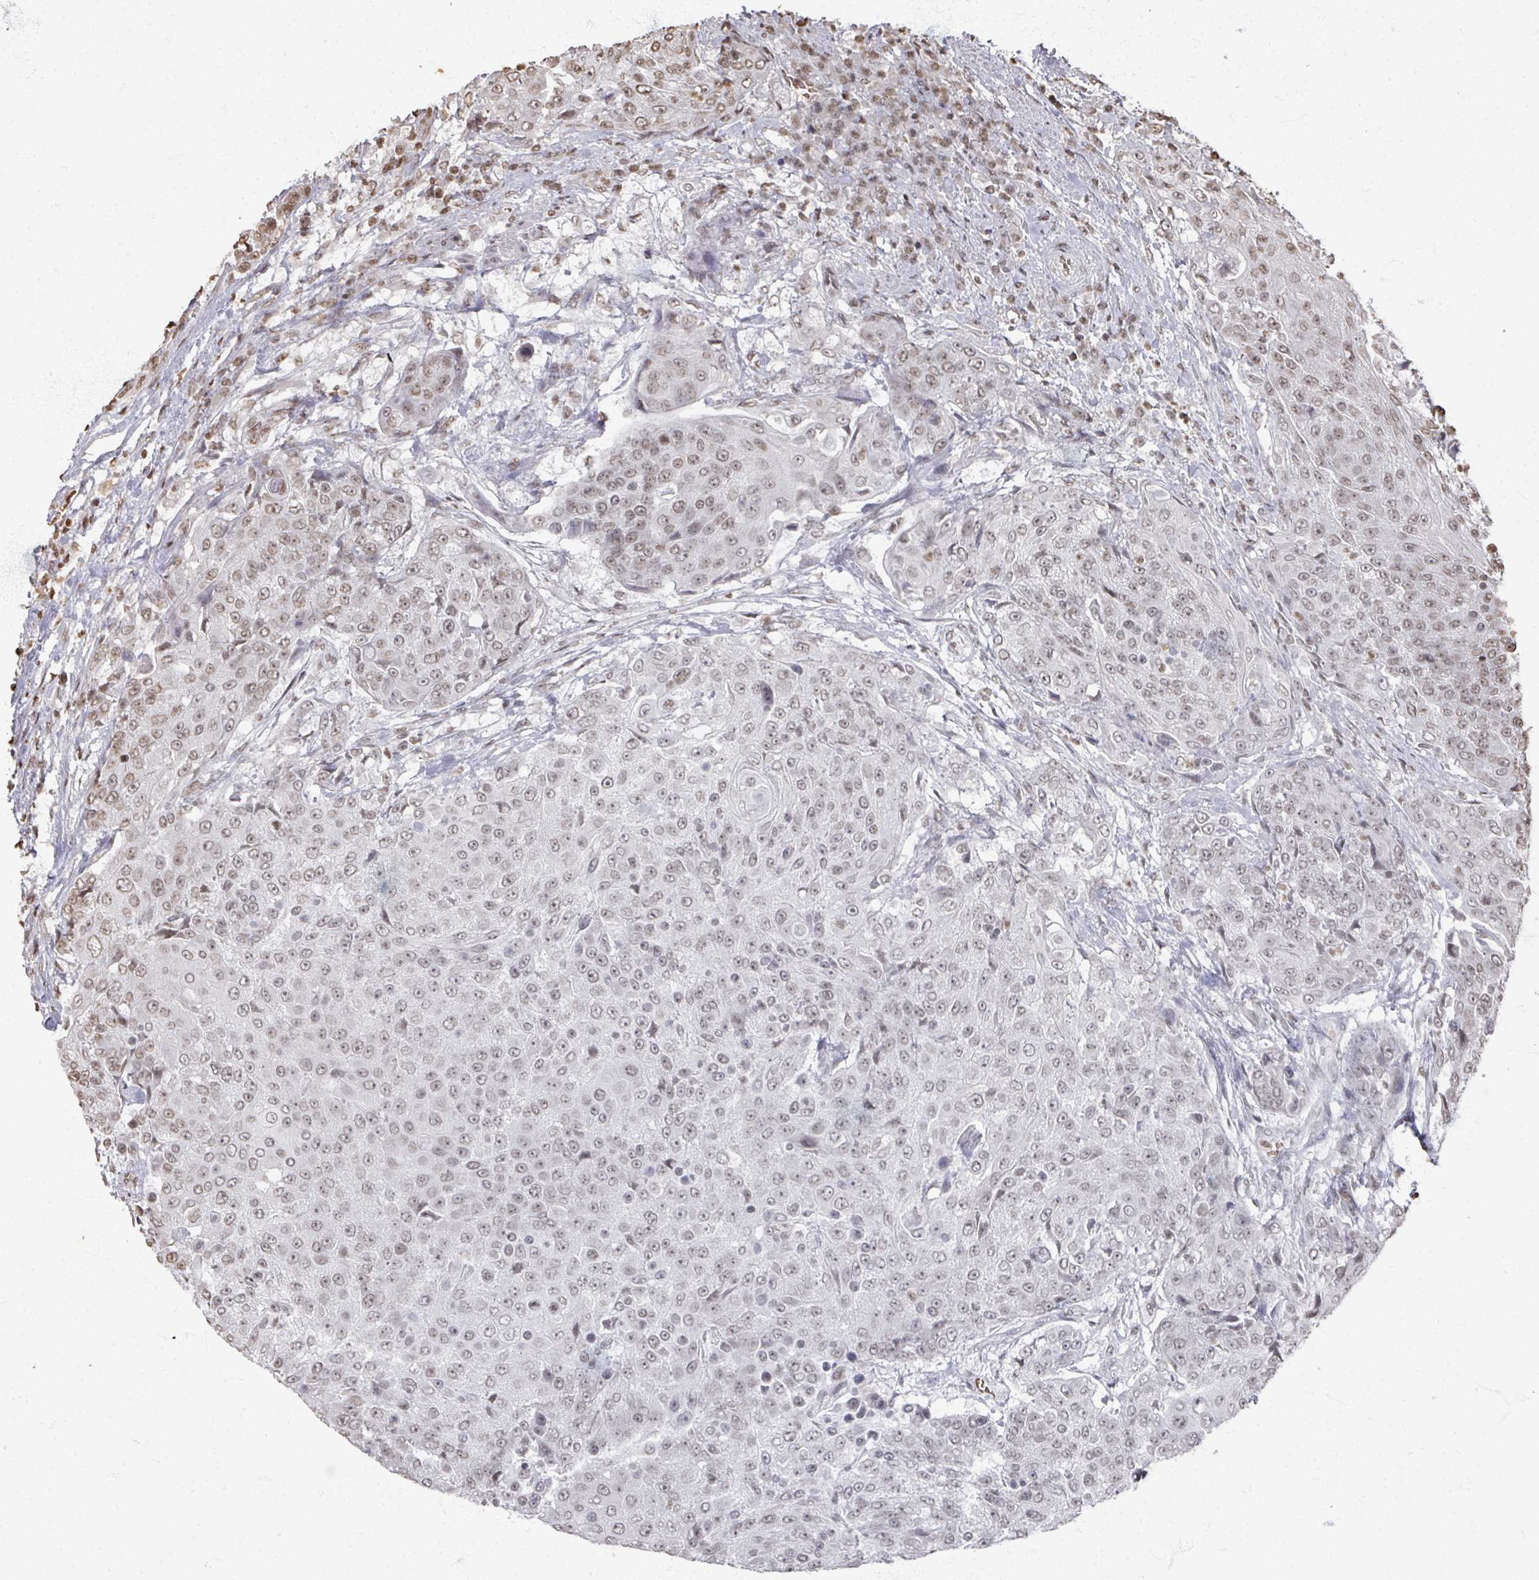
{"staining": {"intensity": "moderate", "quantity": "25%-75%", "location": "nuclear"}, "tissue": "urothelial cancer", "cell_type": "Tumor cells", "image_type": "cancer", "snomed": [{"axis": "morphology", "description": "Urothelial carcinoma, High grade"}, {"axis": "topography", "description": "Urinary bladder"}], "caption": "The micrograph reveals a brown stain indicating the presence of a protein in the nuclear of tumor cells in urothelial carcinoma (high-grade). (DAB IHC with brightfield microscopy, high magnification).", "gene": "DCUN1D5", "patient": {"sex": "female", "age": 63}}